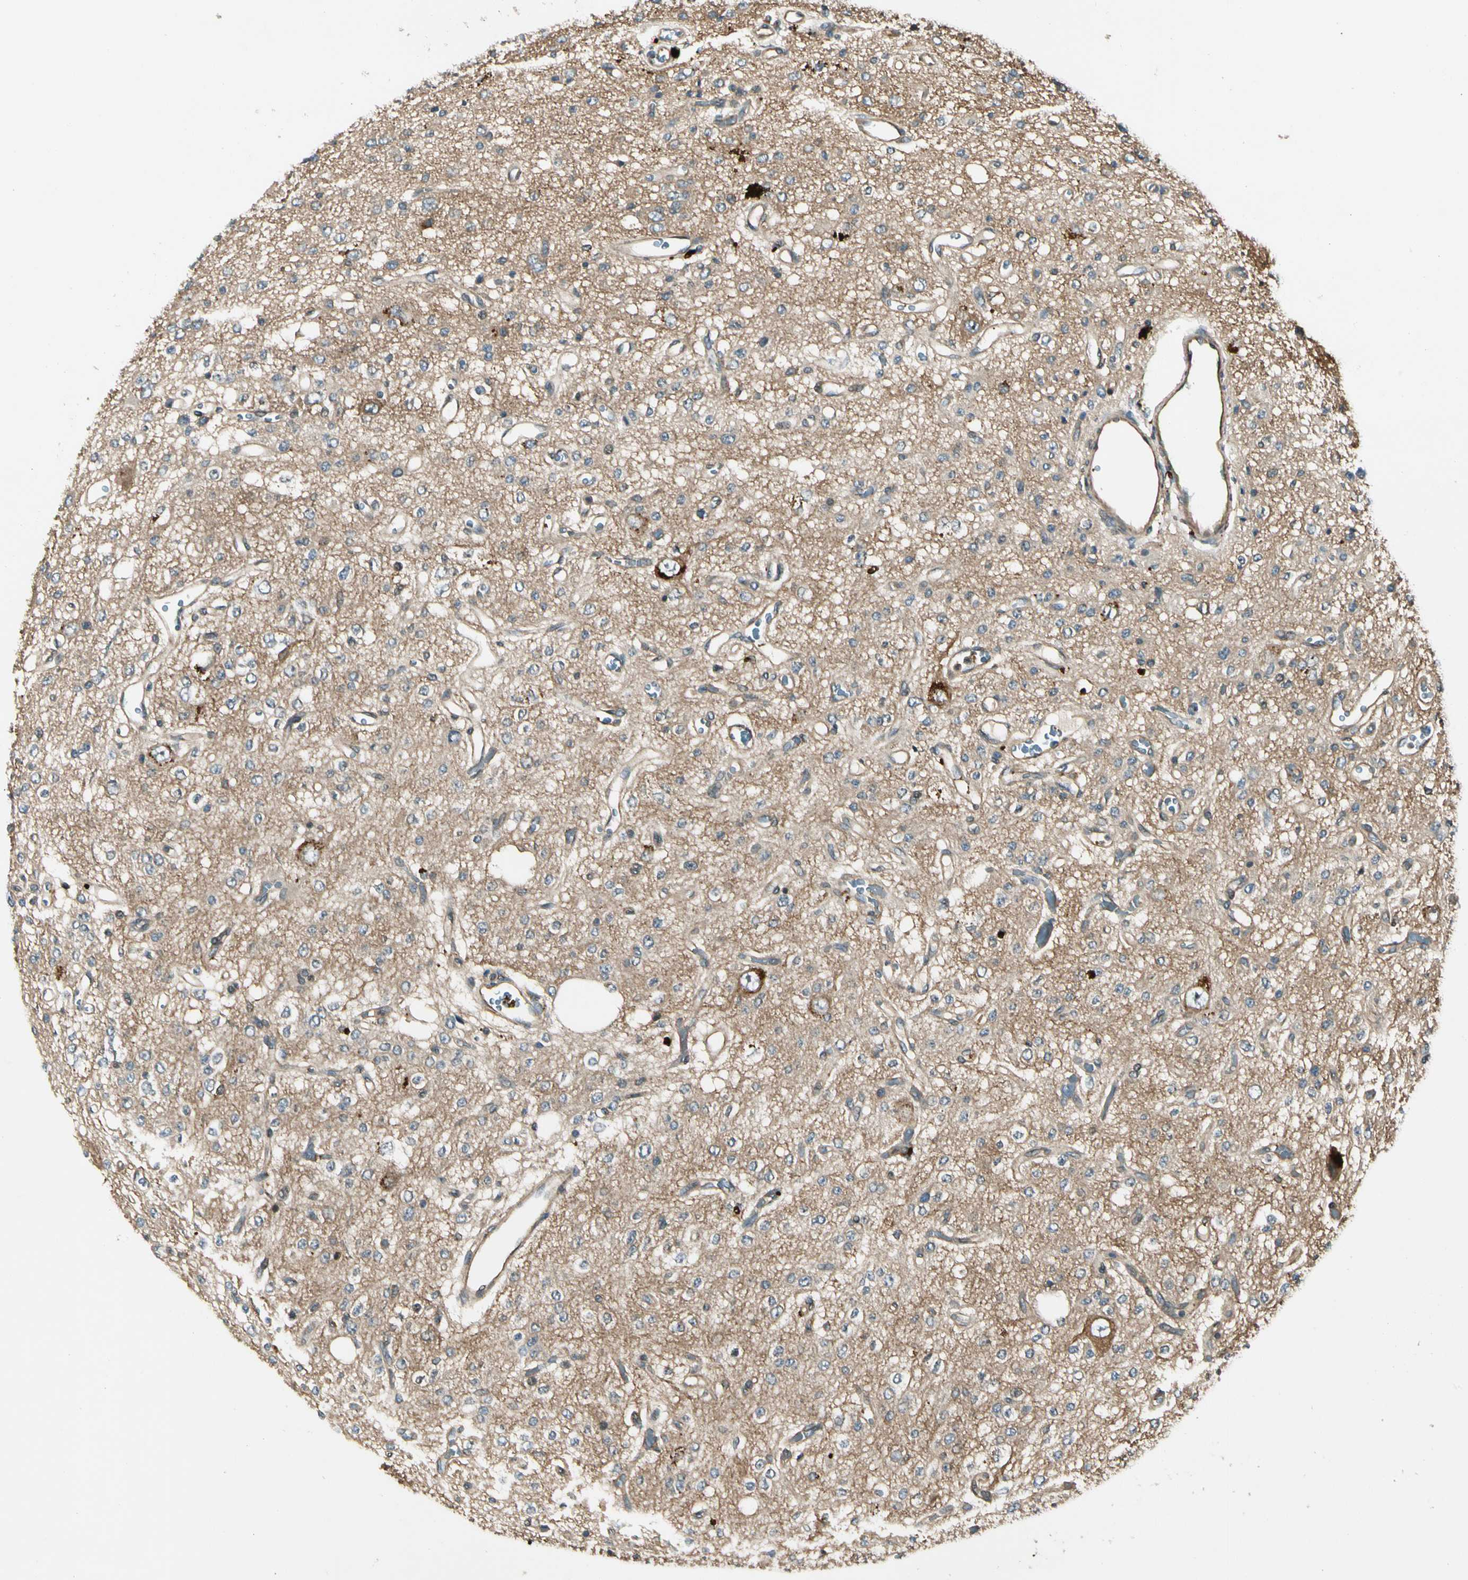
{"staining": {"intensity": "weak", "quantity": ">75%", "location": "cytoplasmic/membranous"}, "tissue": "glioma", "cell_type": "Tumor cells", "image_type": "cancer", "snomed": [{"axis": "morphology", "description": "Glioma, malignant, Low grade"}, {"axis": "topography", "description": "Brain"}], "caption": "There is low levels of weak cytoplasmic/membranous positivity in tumor cells of malignant glioma (low-grade), as demonstrated by immunohistochemical staining (brown color).", "gene": "ROCK2", "patient": {"sex": "male", "age": 38}}